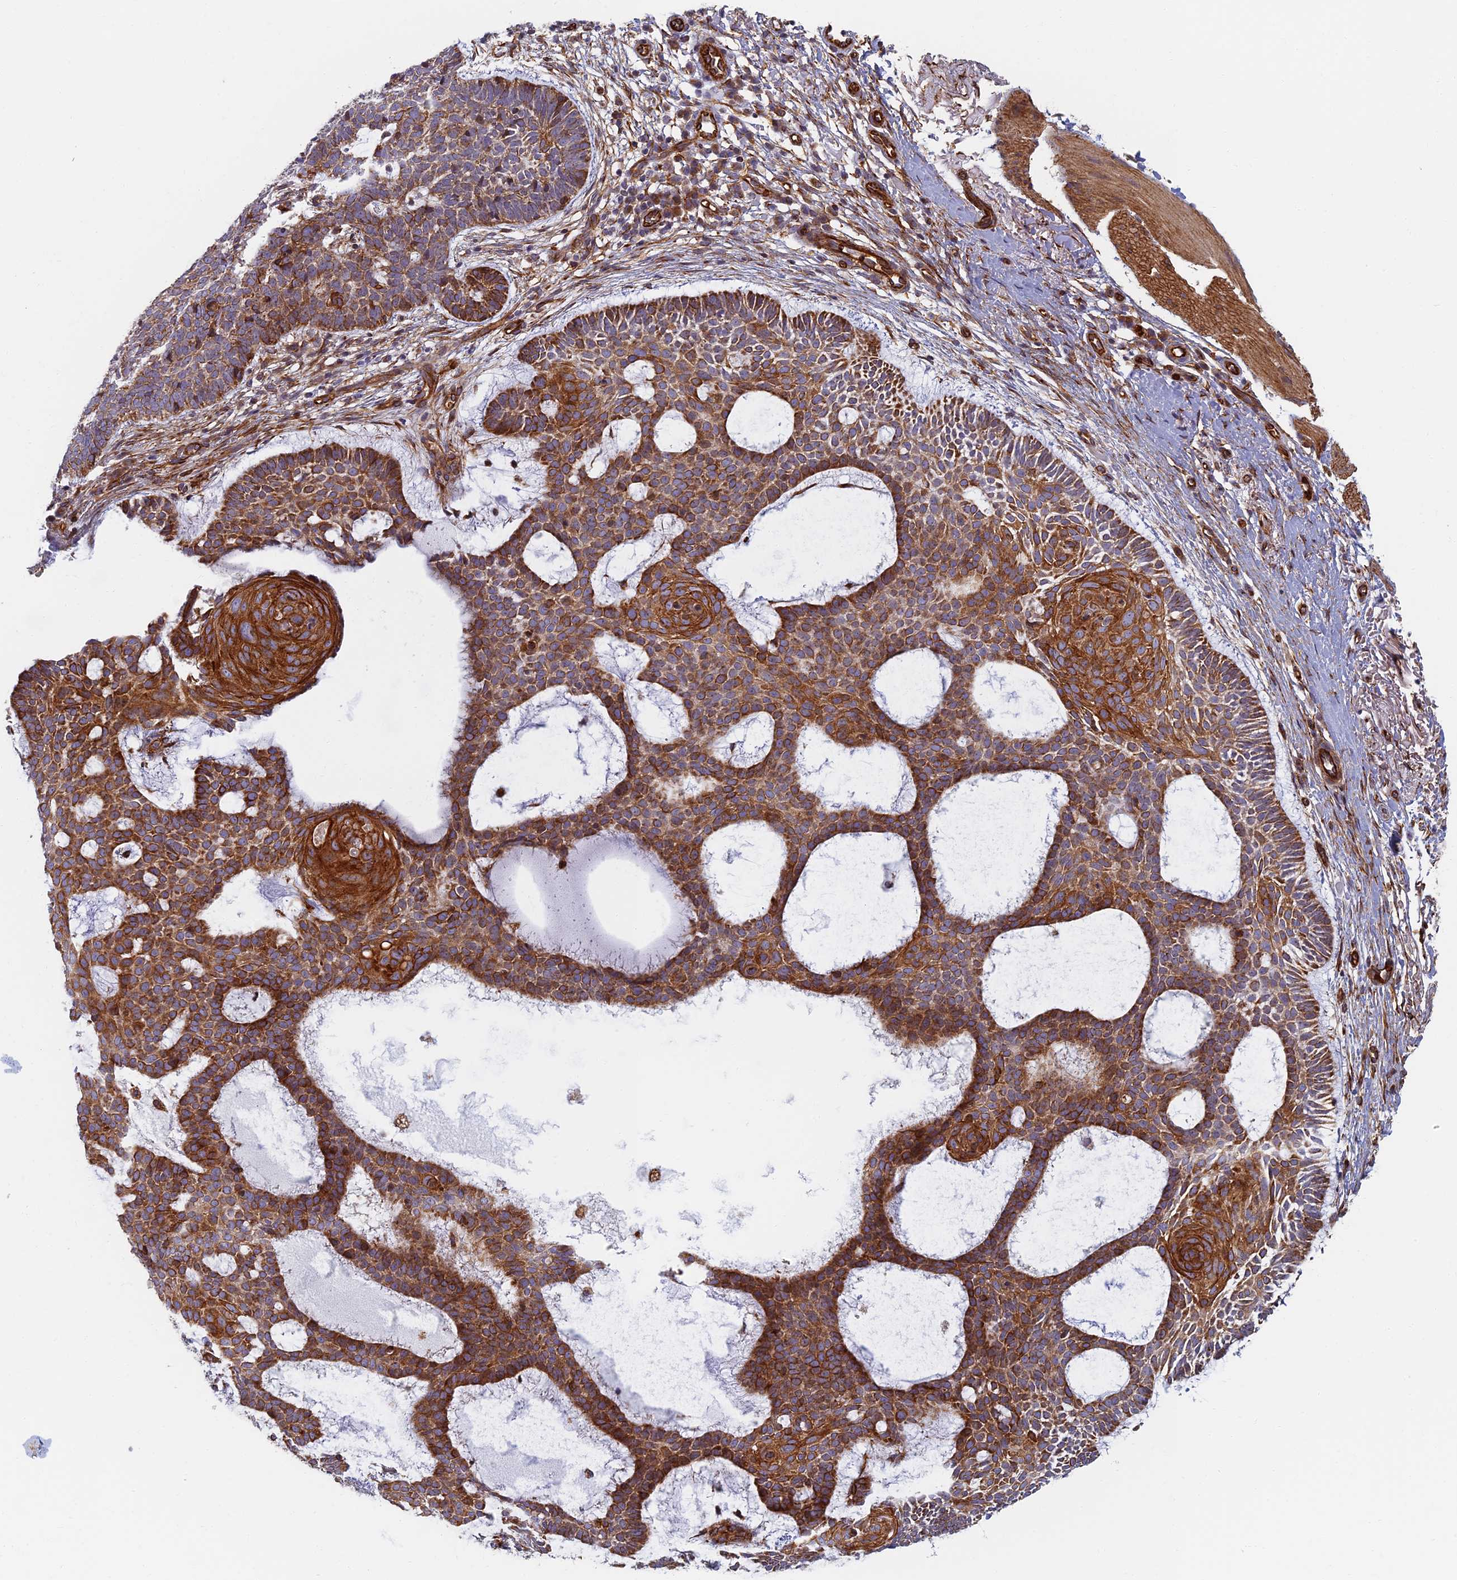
{"staining": {"intensity": "strong", "quantity": ">75%", "location": "cytoplasmic/membranous"}, "tissue": "skin cancer", "cell_type": "Tumor cells", "image_type": "cancer", "snomed": [{"axis": "morphology", "description": "Basal cell carcinoma"}, {"axis": "topography", "description": "Skin"}], "caption": "Basal cell carcinoma (skin) was stained to show a protein in brown. There is high levels of strong cytoplasmic/membranous expression in approximately >75% of tumor cells. (Brightfield microscopy of DAB IHC at high magnification).", "gene": "ABCB10", "patient": {"sex": "male", "age": 85}}